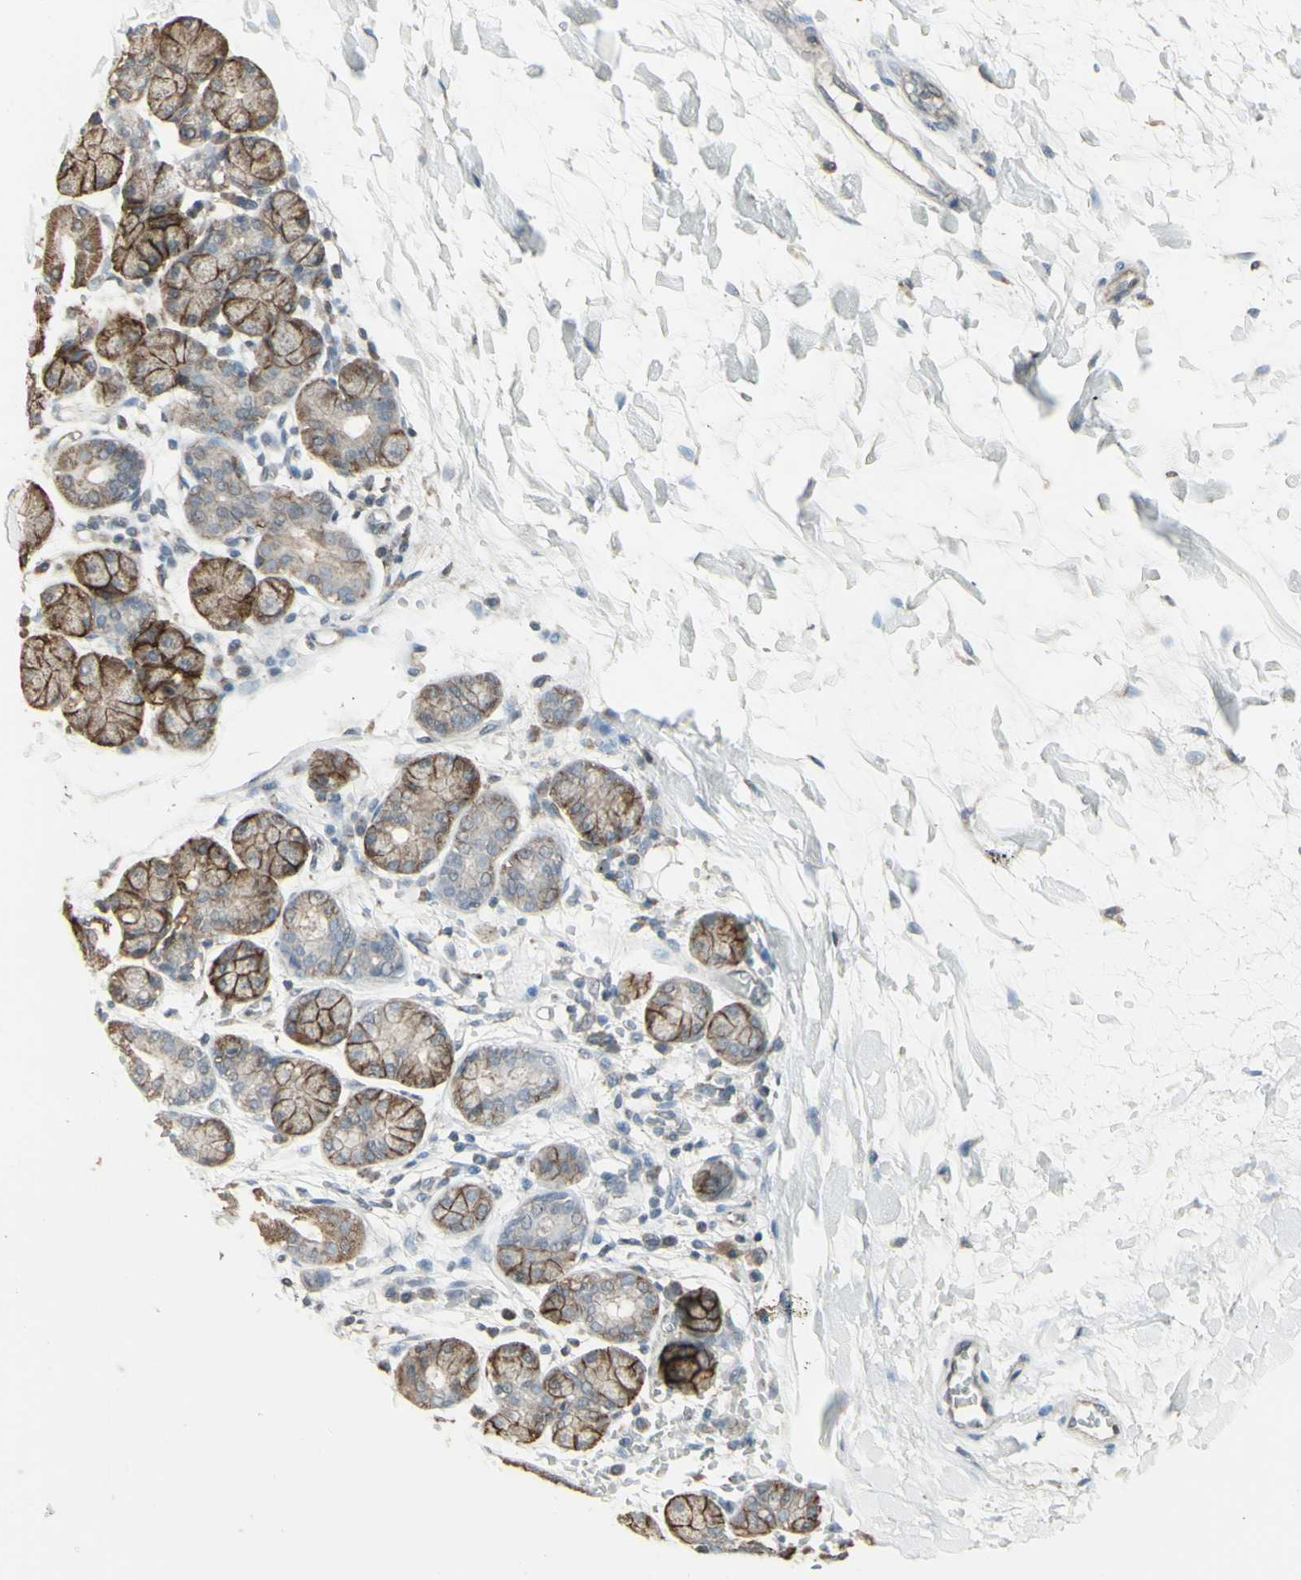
{"staining": {"intensity": "moderate", "quantity": ">75%", "location": "cytoplasmic/membranous"}, "tissue": "salivary gland", "cell_type": "Glandular cells", "image_type": "normal", "snomed": [{"axis": "morphology", "description": "Normal tissue, NOS"}, {"axis": "topography", "description": "Salivary gland"}], "caption": "Immunohistochemical staining of unremarkable human salivary gland displays moderate cytoplasmic/membranous protein staining in approximately >75% of glandular cells.", "gene": "ENSG00000285526", "patient": {"sex": "female", "age": 24}}